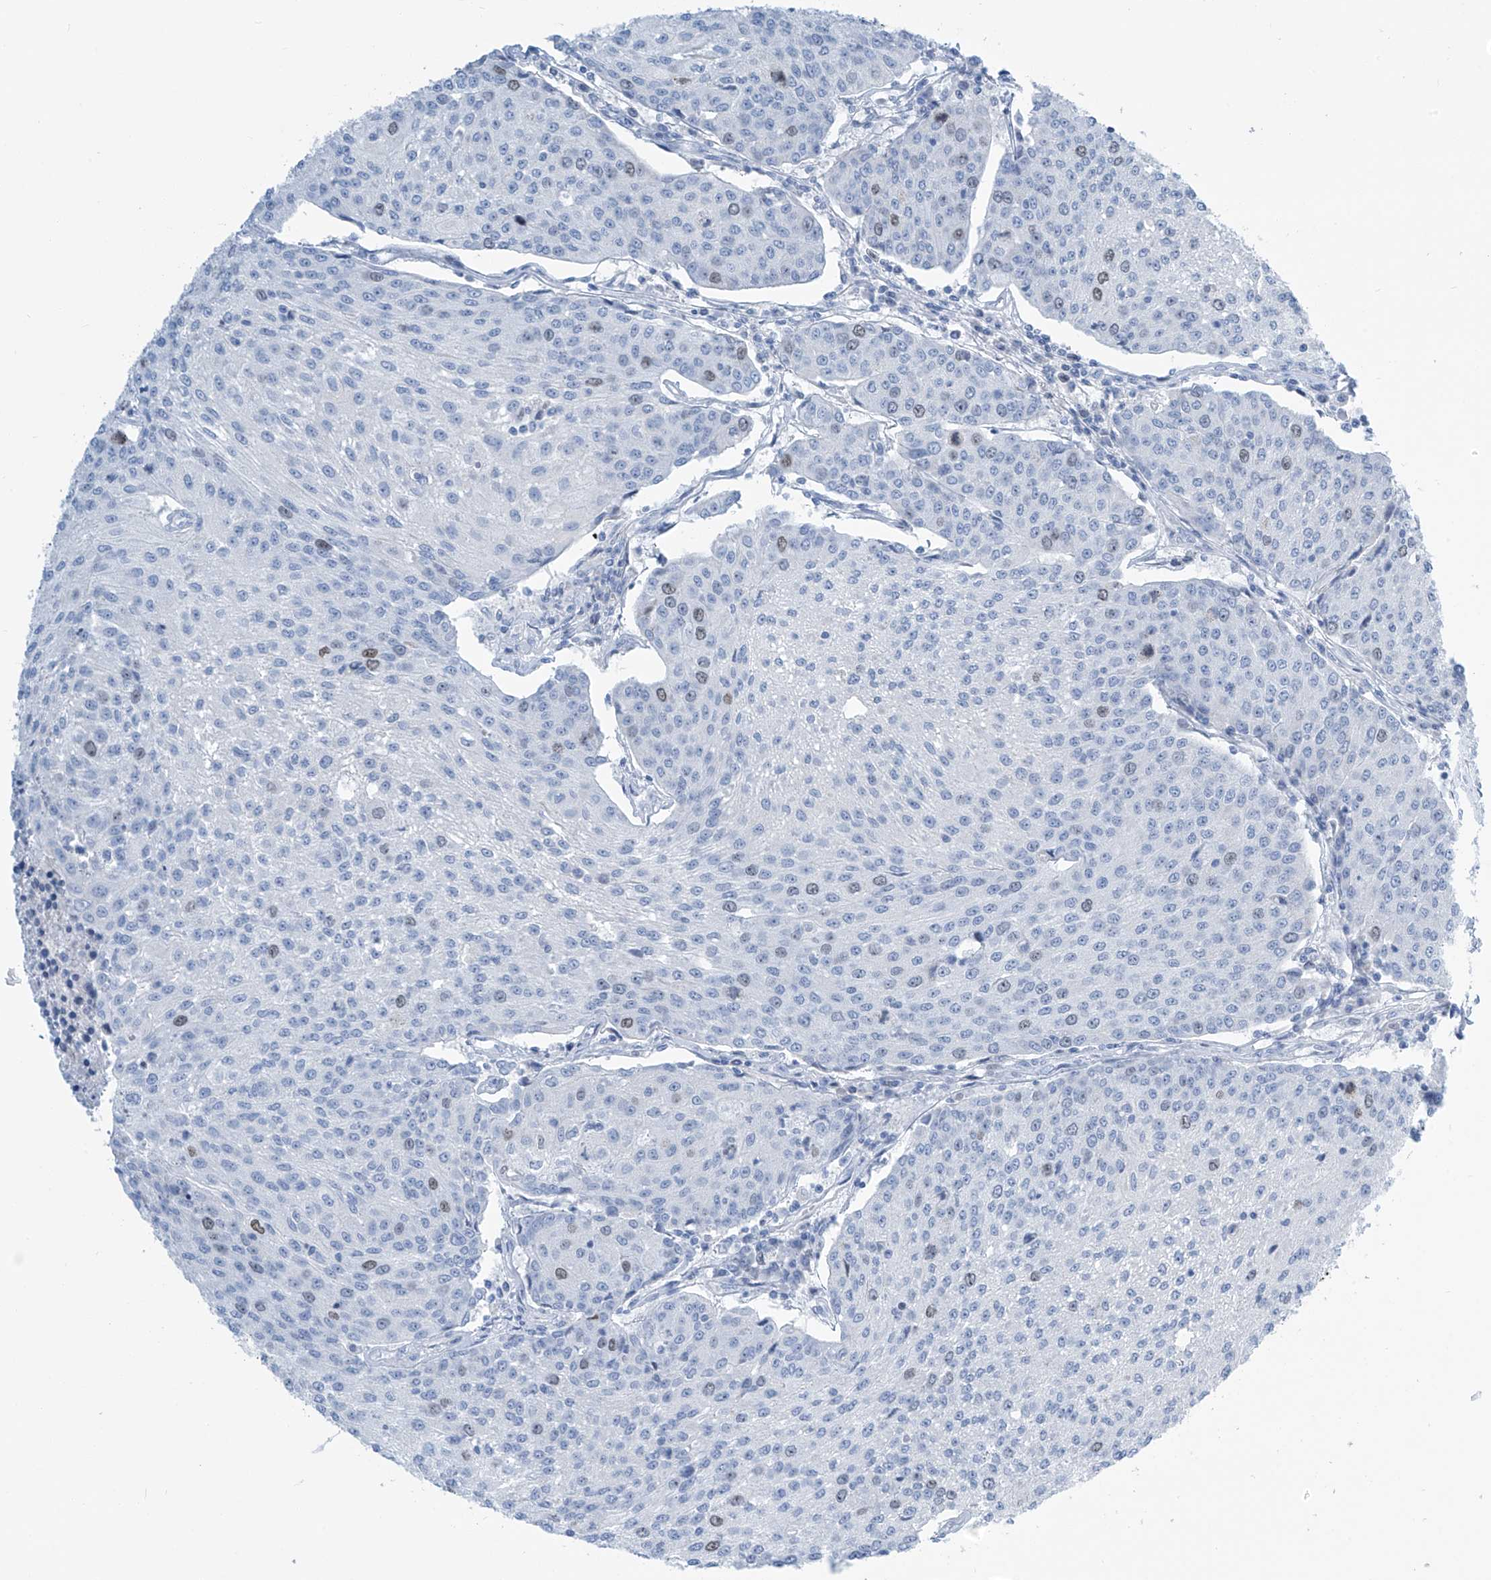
{"staining": {"intensity": "weak", "quantity": "<25%", "location": "nuclear"}, "tissue": "urothelial cancer", "cell_type": "Tumor cells", "image_type": "cancer", "snomed": [{"axis": "morphology", "description": "Urothelial carcinoma, High grade"}, {"axis": "topography", "description": "Urinary bladder"}], "caption": "Tumor cells show no significant expression in high-grade urothelial carcinoma.", "gene": "SGO2", "patient": {"sex": "female", "age": 85}}